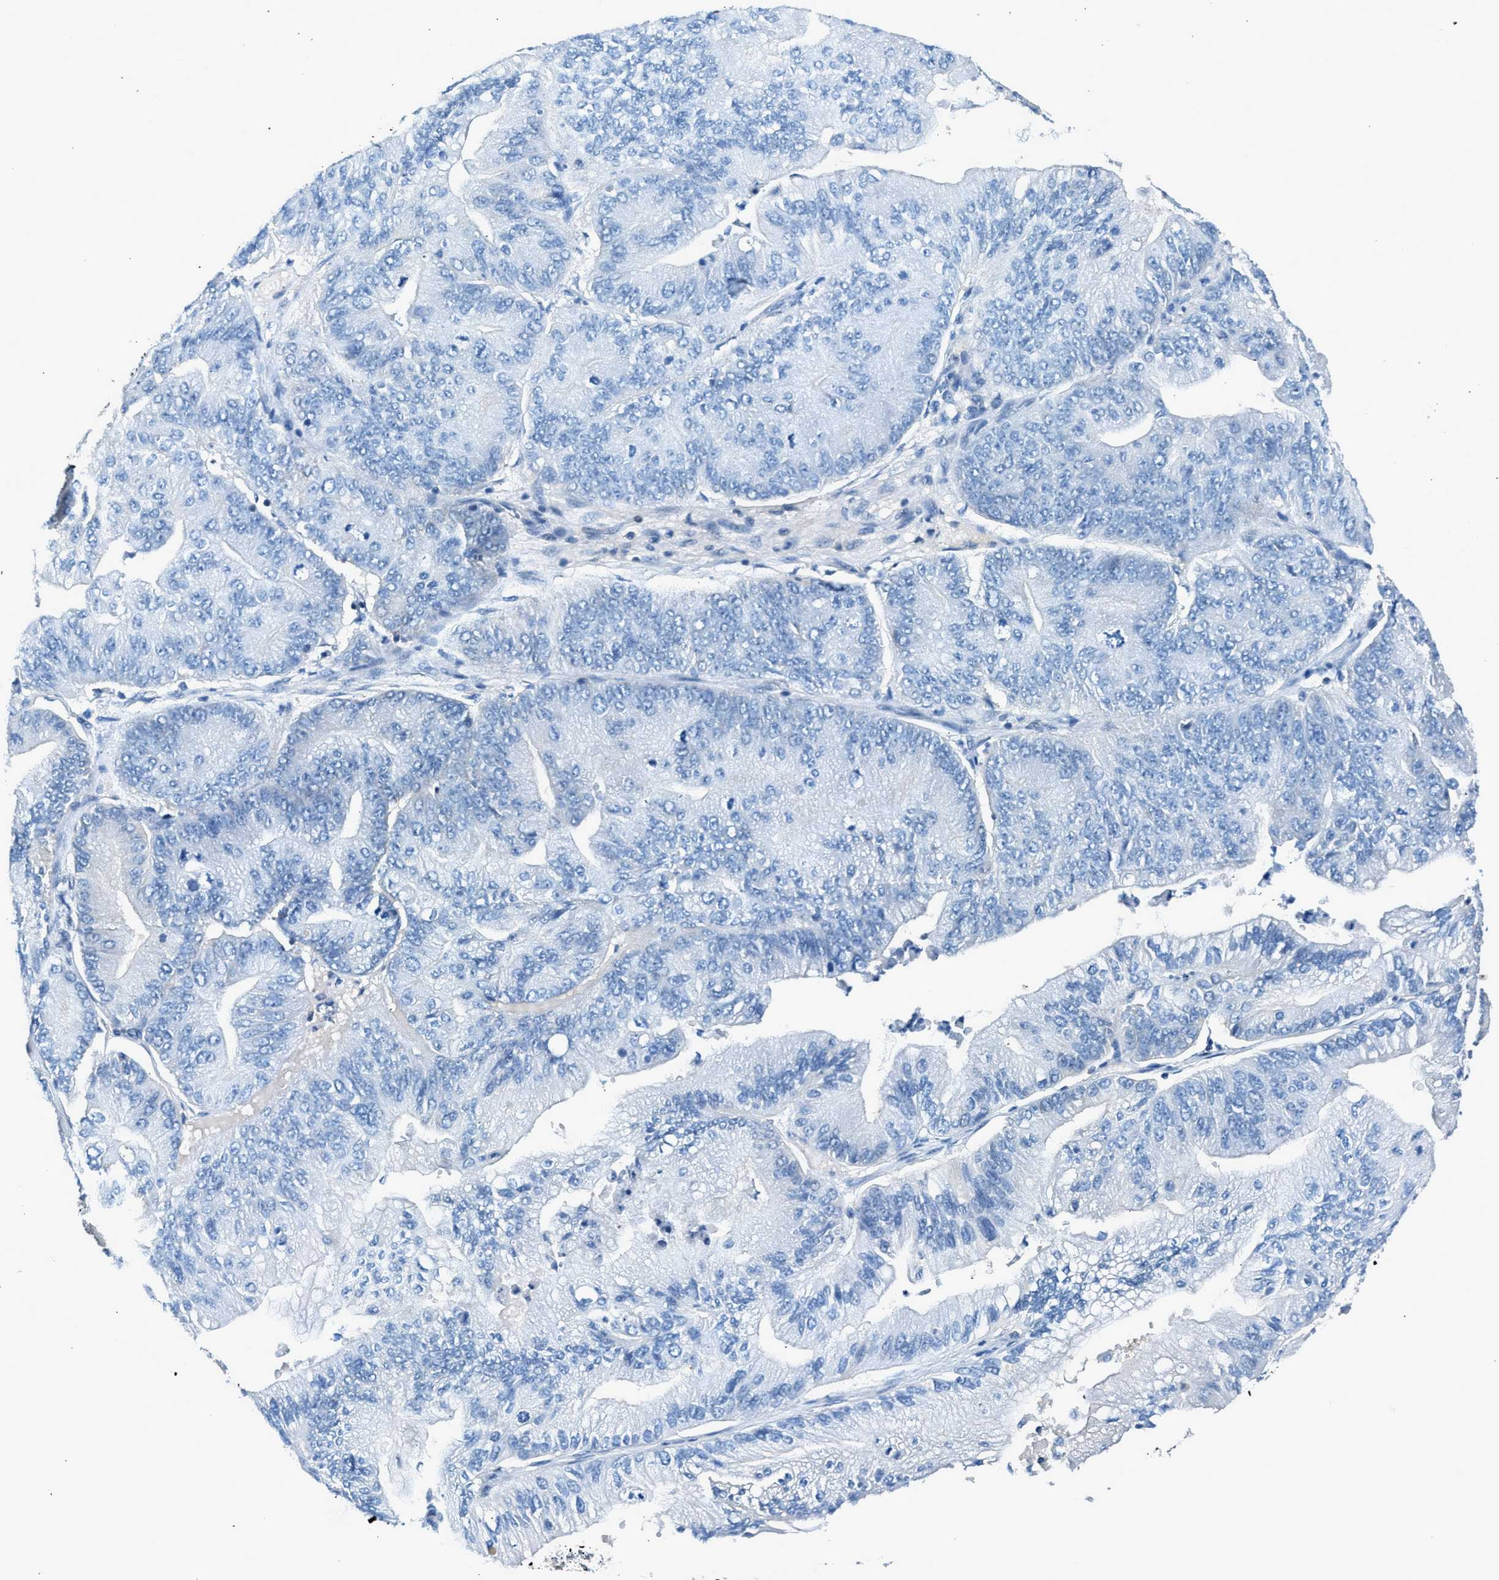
{"staining": {"intensity": "negative", "quantity": "none", "location": "none"}, "tissue": "ovarian cancer", "cell_type": "Tumor cells", "image_type": "cancer", "snomed": [{"axis": "morphology", "description": "Cystadenocarcinoma, mucinous, NOS"}, {"axis": "topography", "description": "Ovary"}], "caption": "Immunohistochemistry micrograph of neoplastic tissue: mucinous cystadenocarcinoma (ovarian) stained with DAB (3,3'-diaminobenzidine) exhibits no significant protein expression in tumor cells.", "gene": "LMLN", "patient": {"sex": "female", "age": 61}}